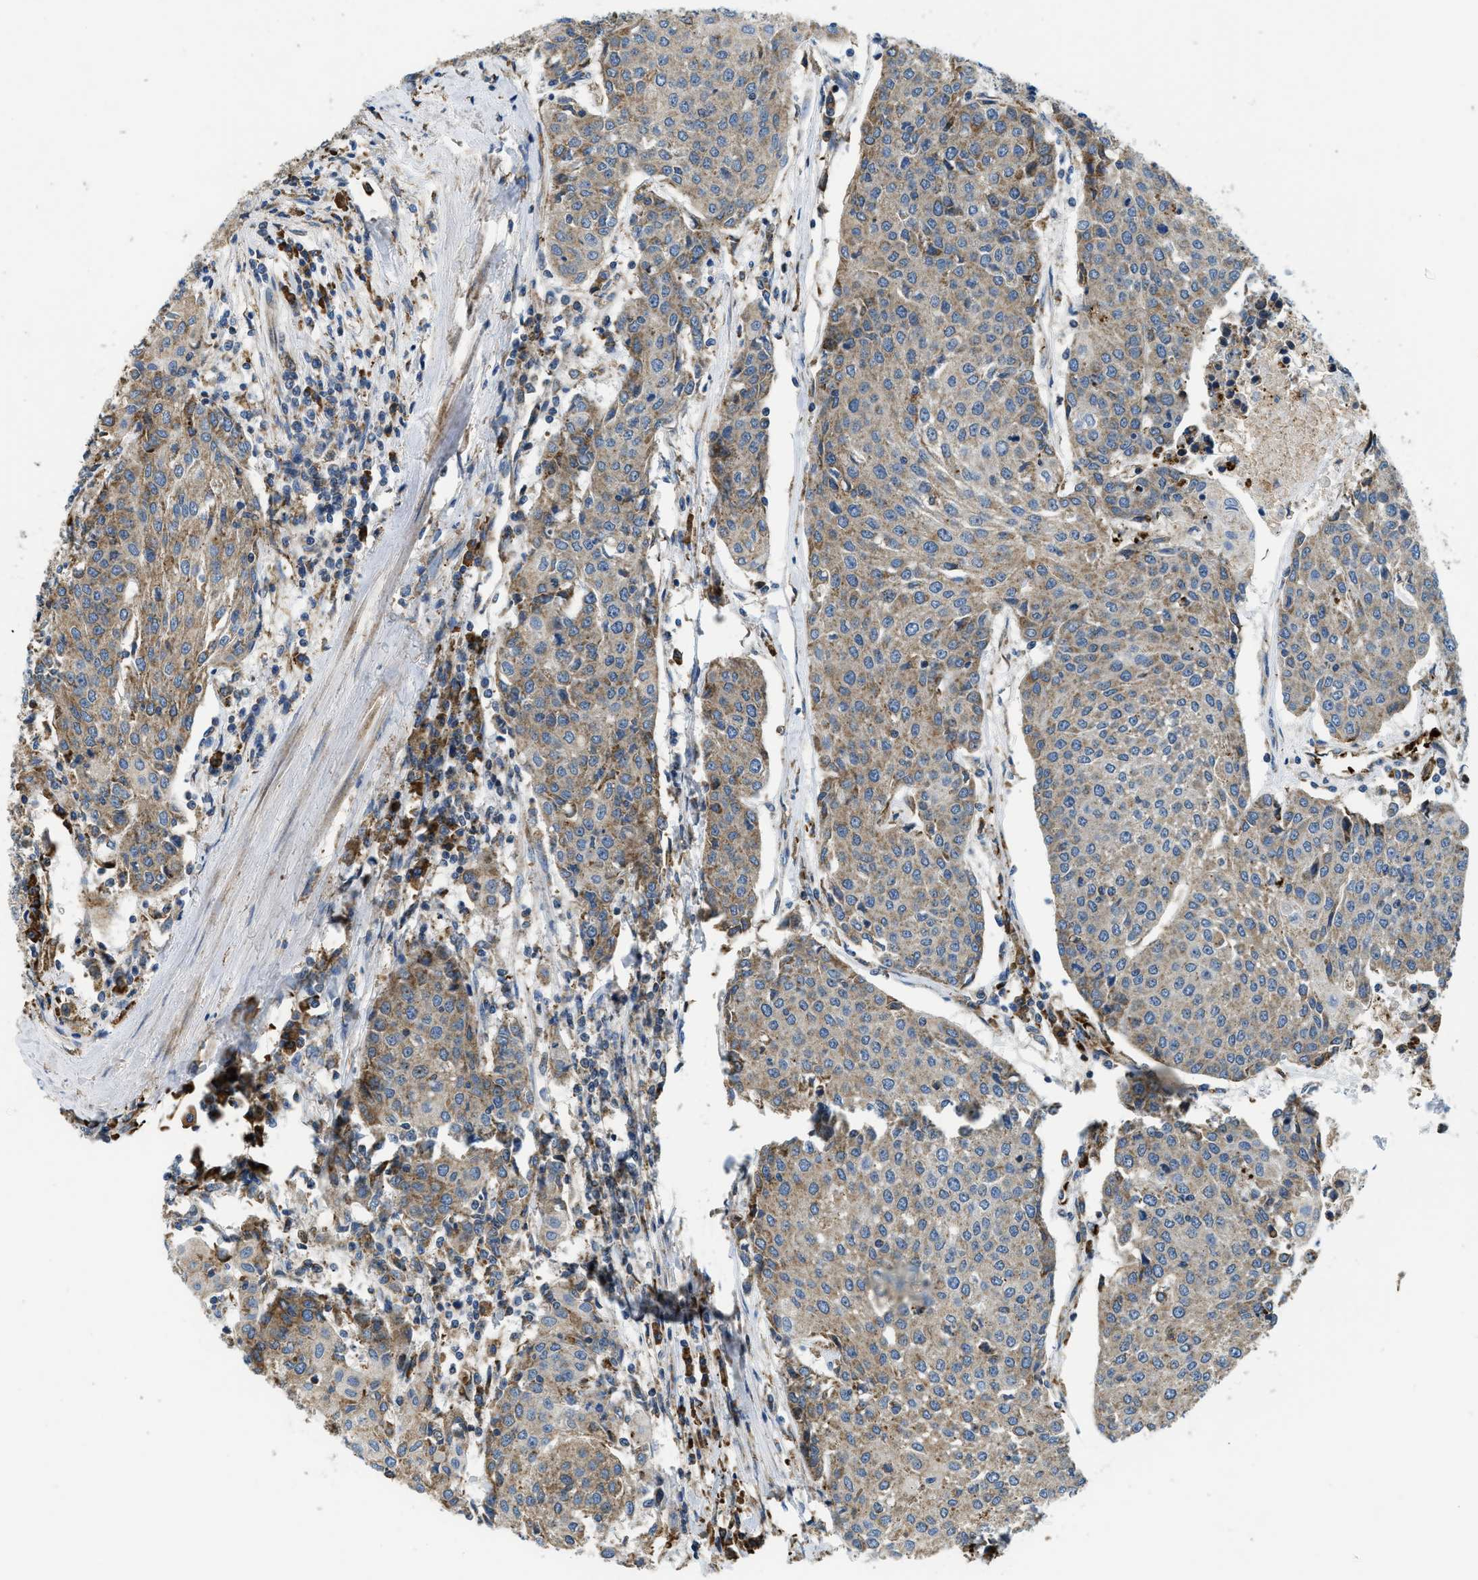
{"staining": {"intensity": "moderate", "quantity": "25%-75%", "location": "cytoplasmic/membranous"}, "tissue": "urothelial cancer", "cell_type": "Tumor cells", "image_type": "cancer", "snomed": [{"axis": "morphology", "description": "Urothelial carcinoma, High grade"}, {"axis": "topography", "description": "Urinary bladder"}], "caption": "Protein staining exhibits moderate cytoplasmic/membranous staining in approximately 25%-75% of tumor cells in high-grade urothelial carcinoma.", "gene": "CSPG4", "patient": {"sex": "female", "age": 85}}